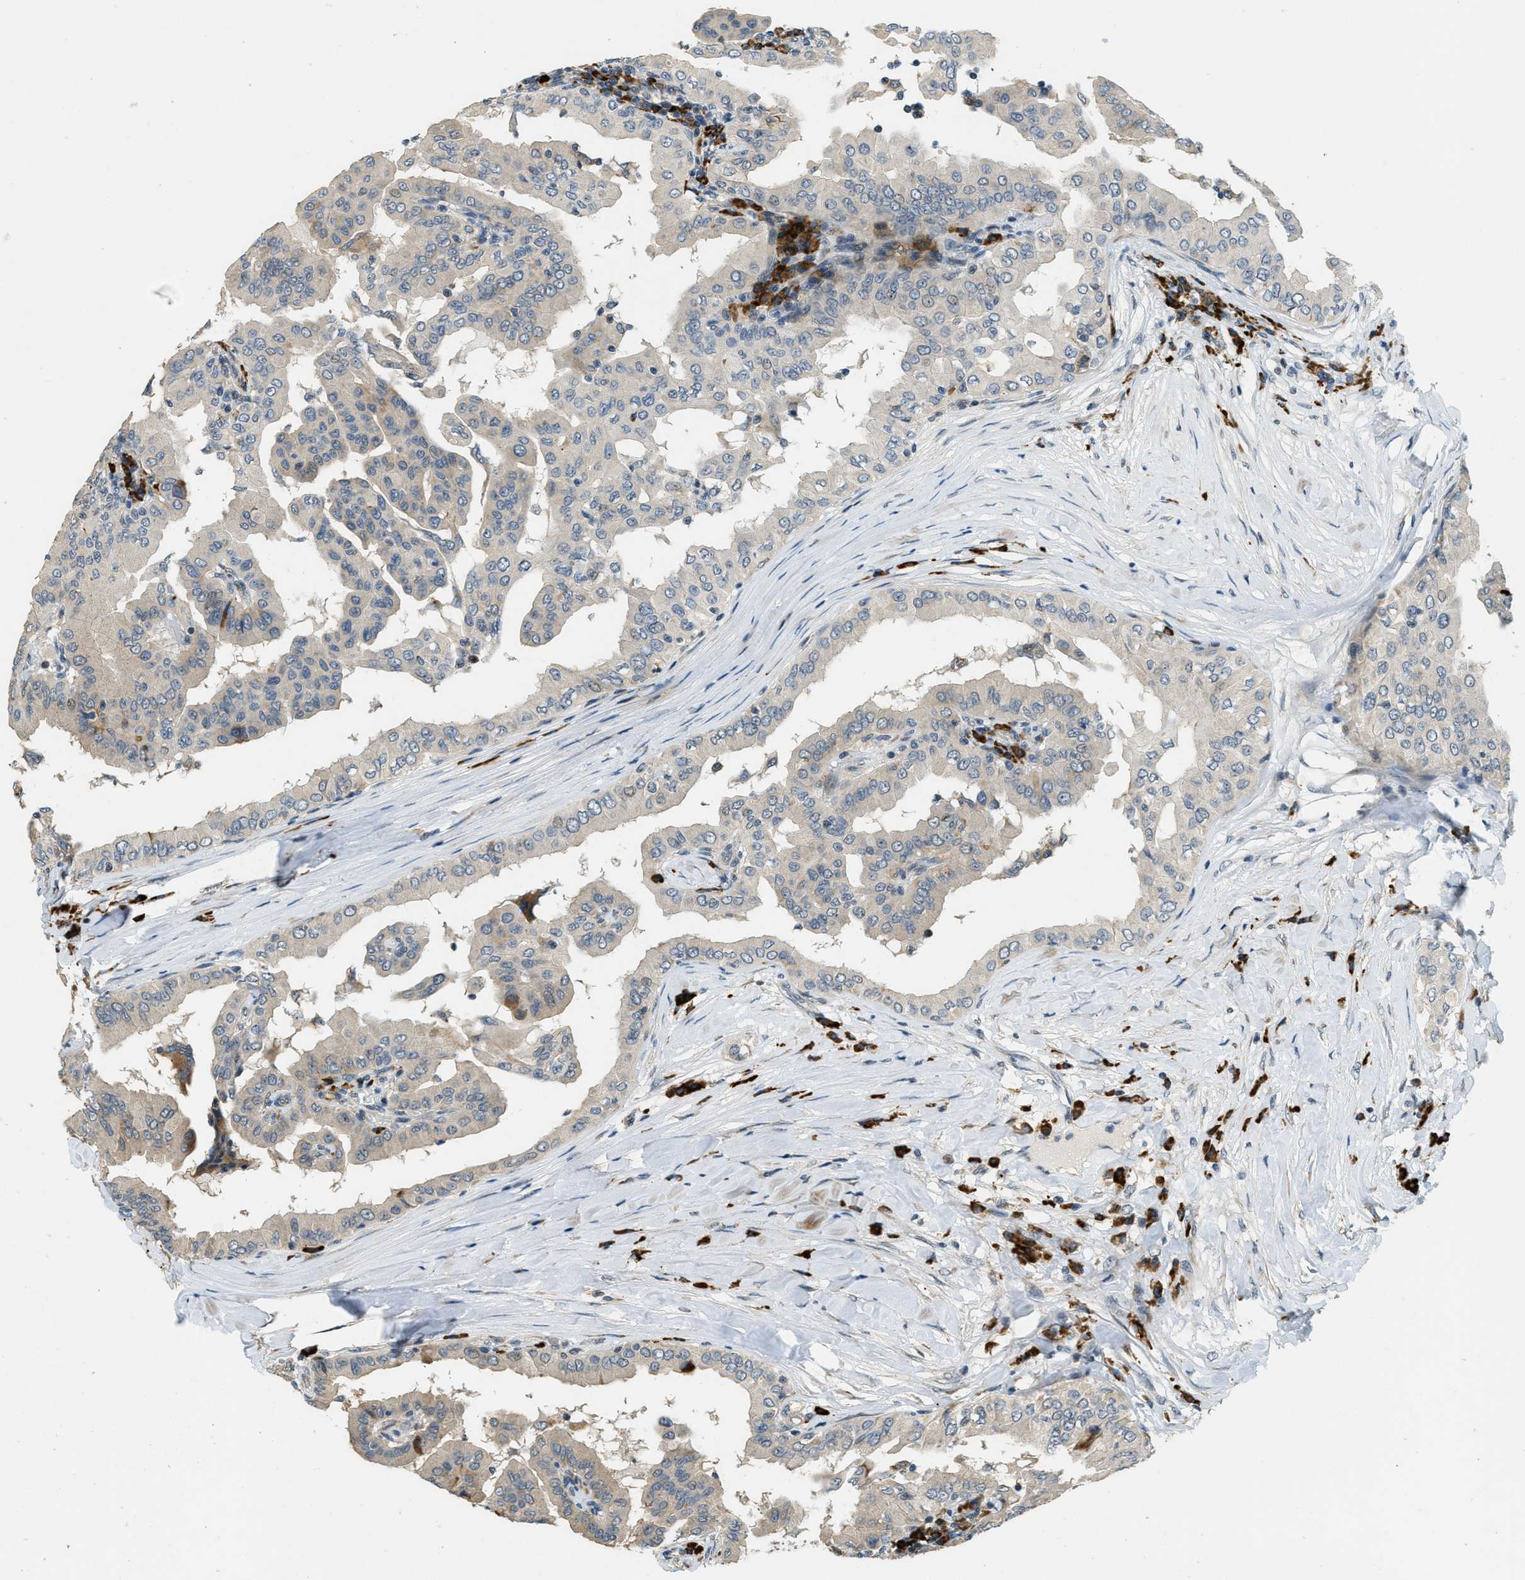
{"staining": {"intensity": "moderate", "quantity": "<25%", "location": "cytoplasmic/membranous"}, "tissue": "thyroid cancer", "cell_type": "Tumor cells", "image_type": "cancer", "snomed": [{"axis": "morphology", "description": "Papillary adenocarcinoma, NOS"}, {"axis": "topography", "description": "Thyroid gland"}], "caption": "Approximately <25% of tumor cells in papillary adenocarcinoma (thyroid) show moderate cytoplasmic/membranous protein staining as visualized by brown immunohistochemical staining.", "gene": "HERC2", "patient": {"sex": "male", "age": 33}}